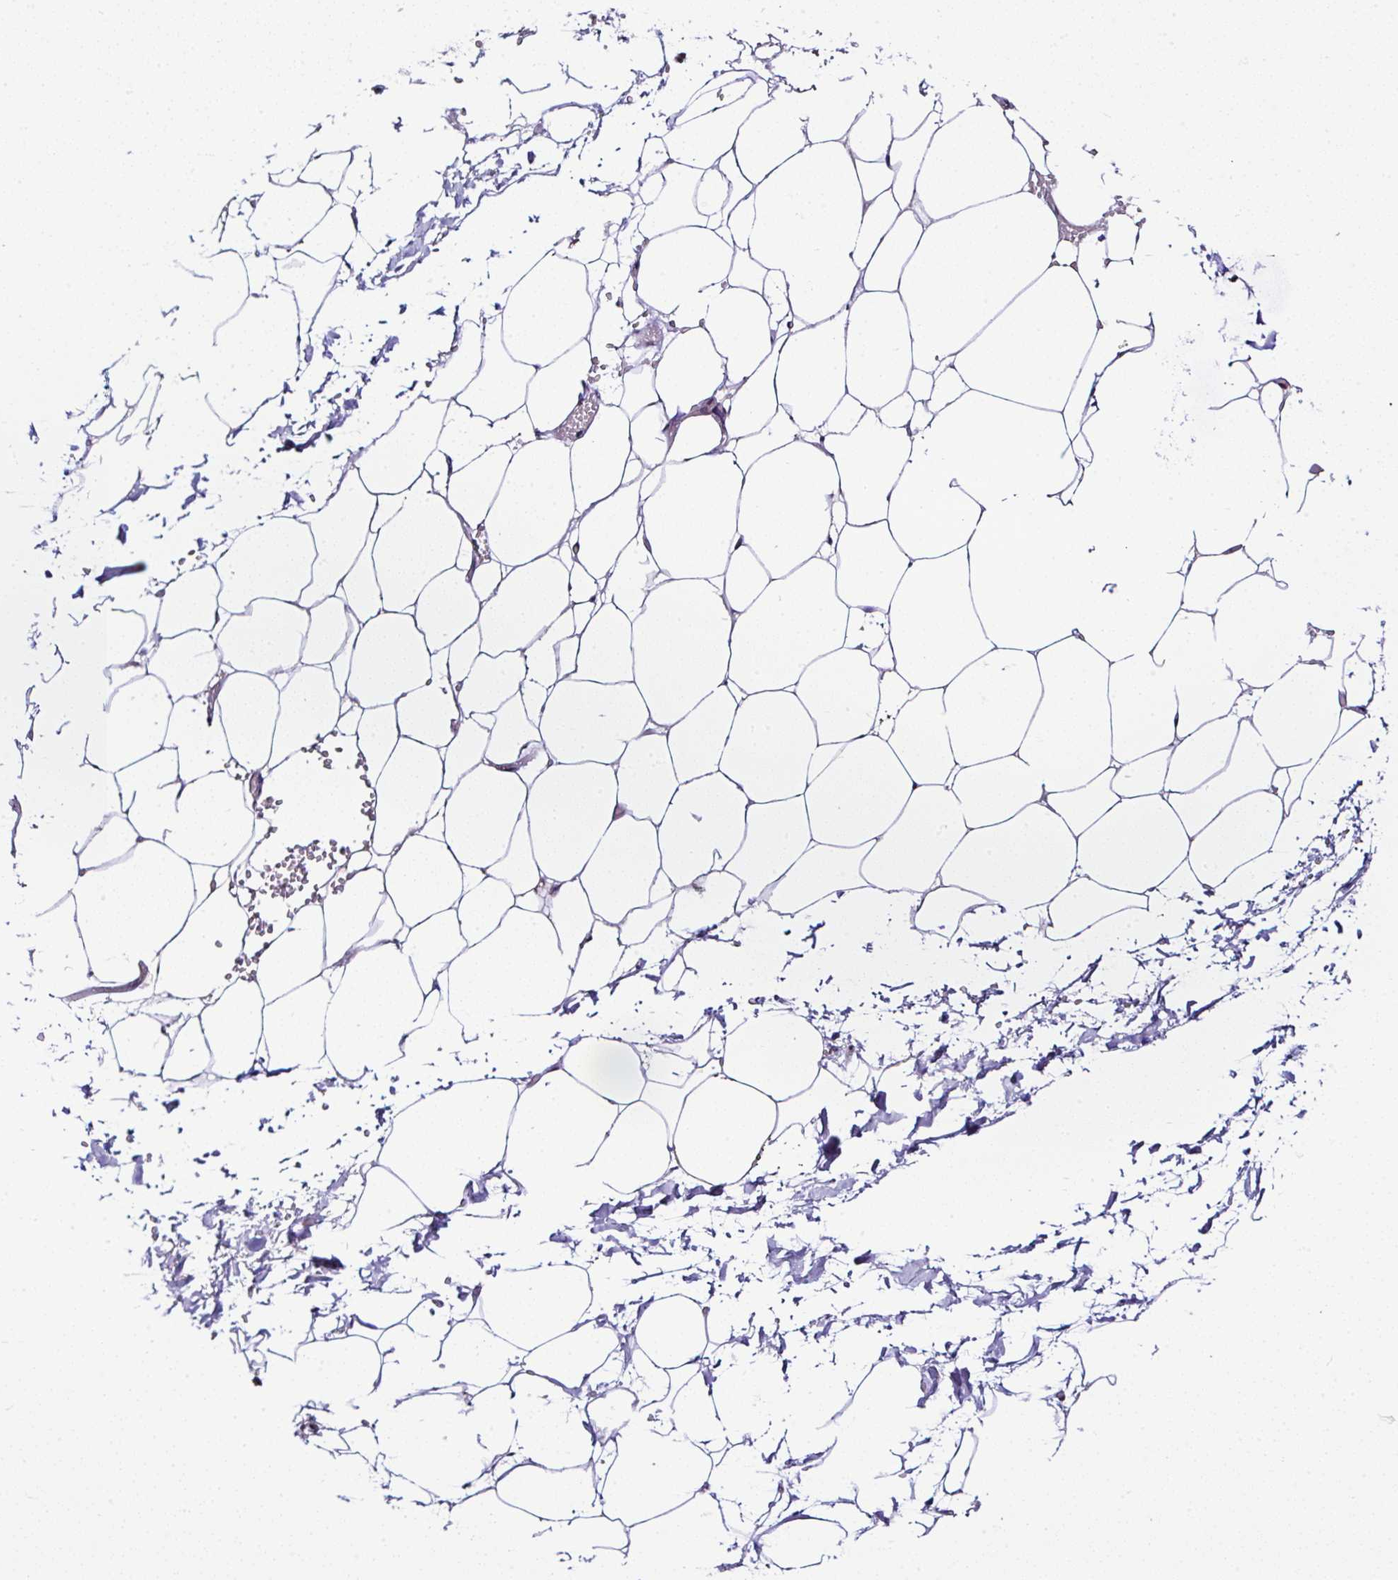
{"staining": {"intensity": "negative", "quantity": "none", "location": "none"}, "tissue": "adipose tissue", "cell_type": "Adipocytes", "image_type": "normal", "snomed": [{"axis": "morphology", "description": "Normal tissue, NOS"}, {"axis": "topography", "description": "Adipose tissue"}, {"axis": "topography", "description": "Vascular tissue"}, {"axis": "topography", "description": "Rectum"}, {"axis": "topography", "description": "Peripheral nerve tissue"}], "caption": "IHC histopathology image of unremarkable human adipose tissue stained for a protein (brown), which demonstrates no expression in adipocytes.", "gene": "PTPN2", "patient": {"sex": "female", "age": 69}}